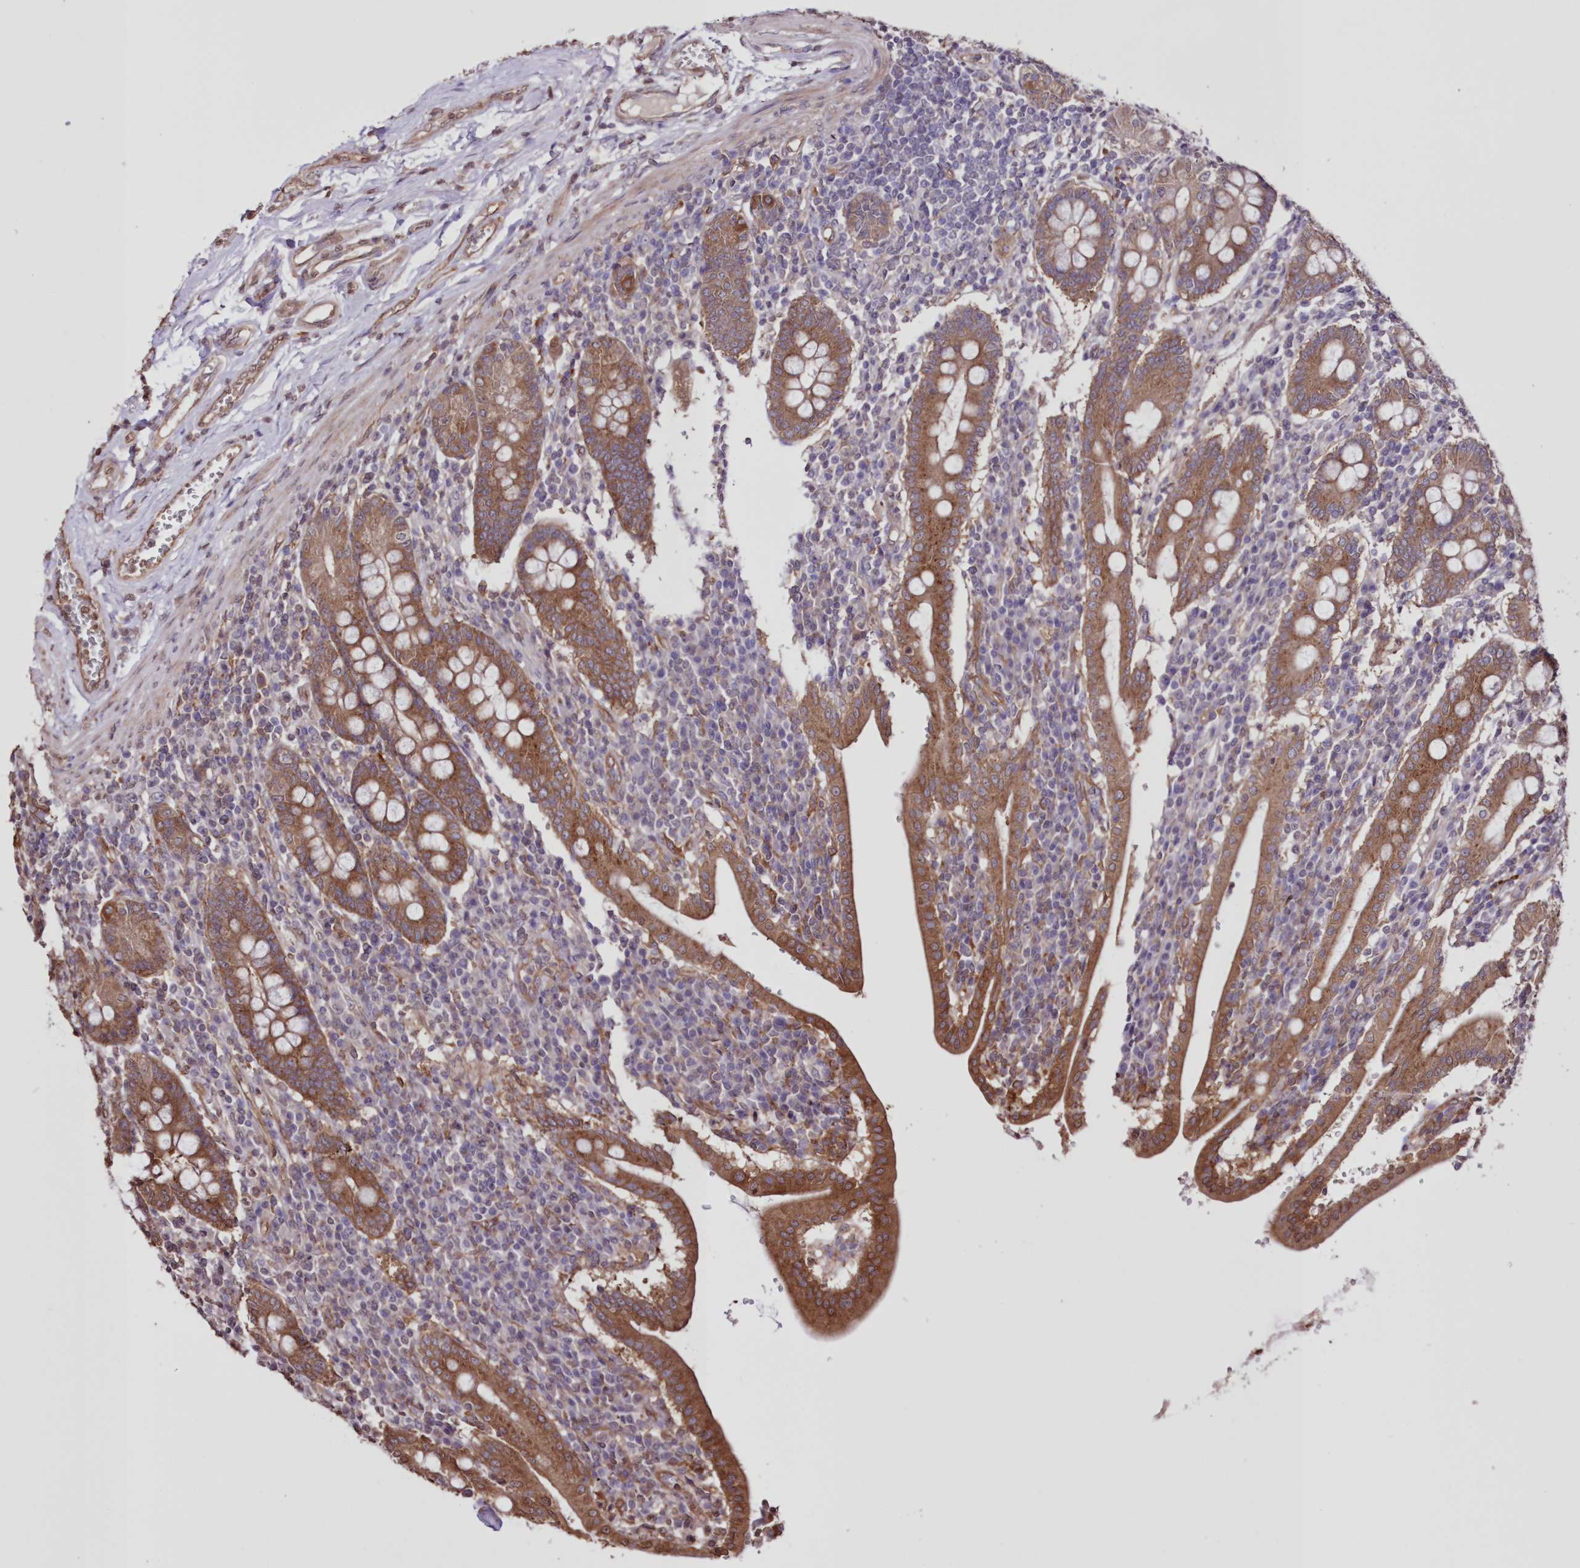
{"staining": {"intensity": "strong", "quantity": ">75%", "location": "cytoplasmic/membranous"}, "tissue": "duodenum", "cell_type": "Glandular cells", "image_type": "normal", "snomed": [{"axis": "morphology", "description": "Normal tissue, NOS"}, {"axis": "morphology", "description": "Adenocarcinoma, NOS"}, {"axis": "topography", "description": "Pancreas"}, {"axis": "topography", "description": "Duodenum"}], "caption": "Duodenum stained for a protein demonstrates strong cytoplasmic/membranous positivity in glandular cells. The protein is shown in brown color, while the nuclei are stained blue.", "gene": "FCHO2", "patient": {"sex": "male", "age": 50}}